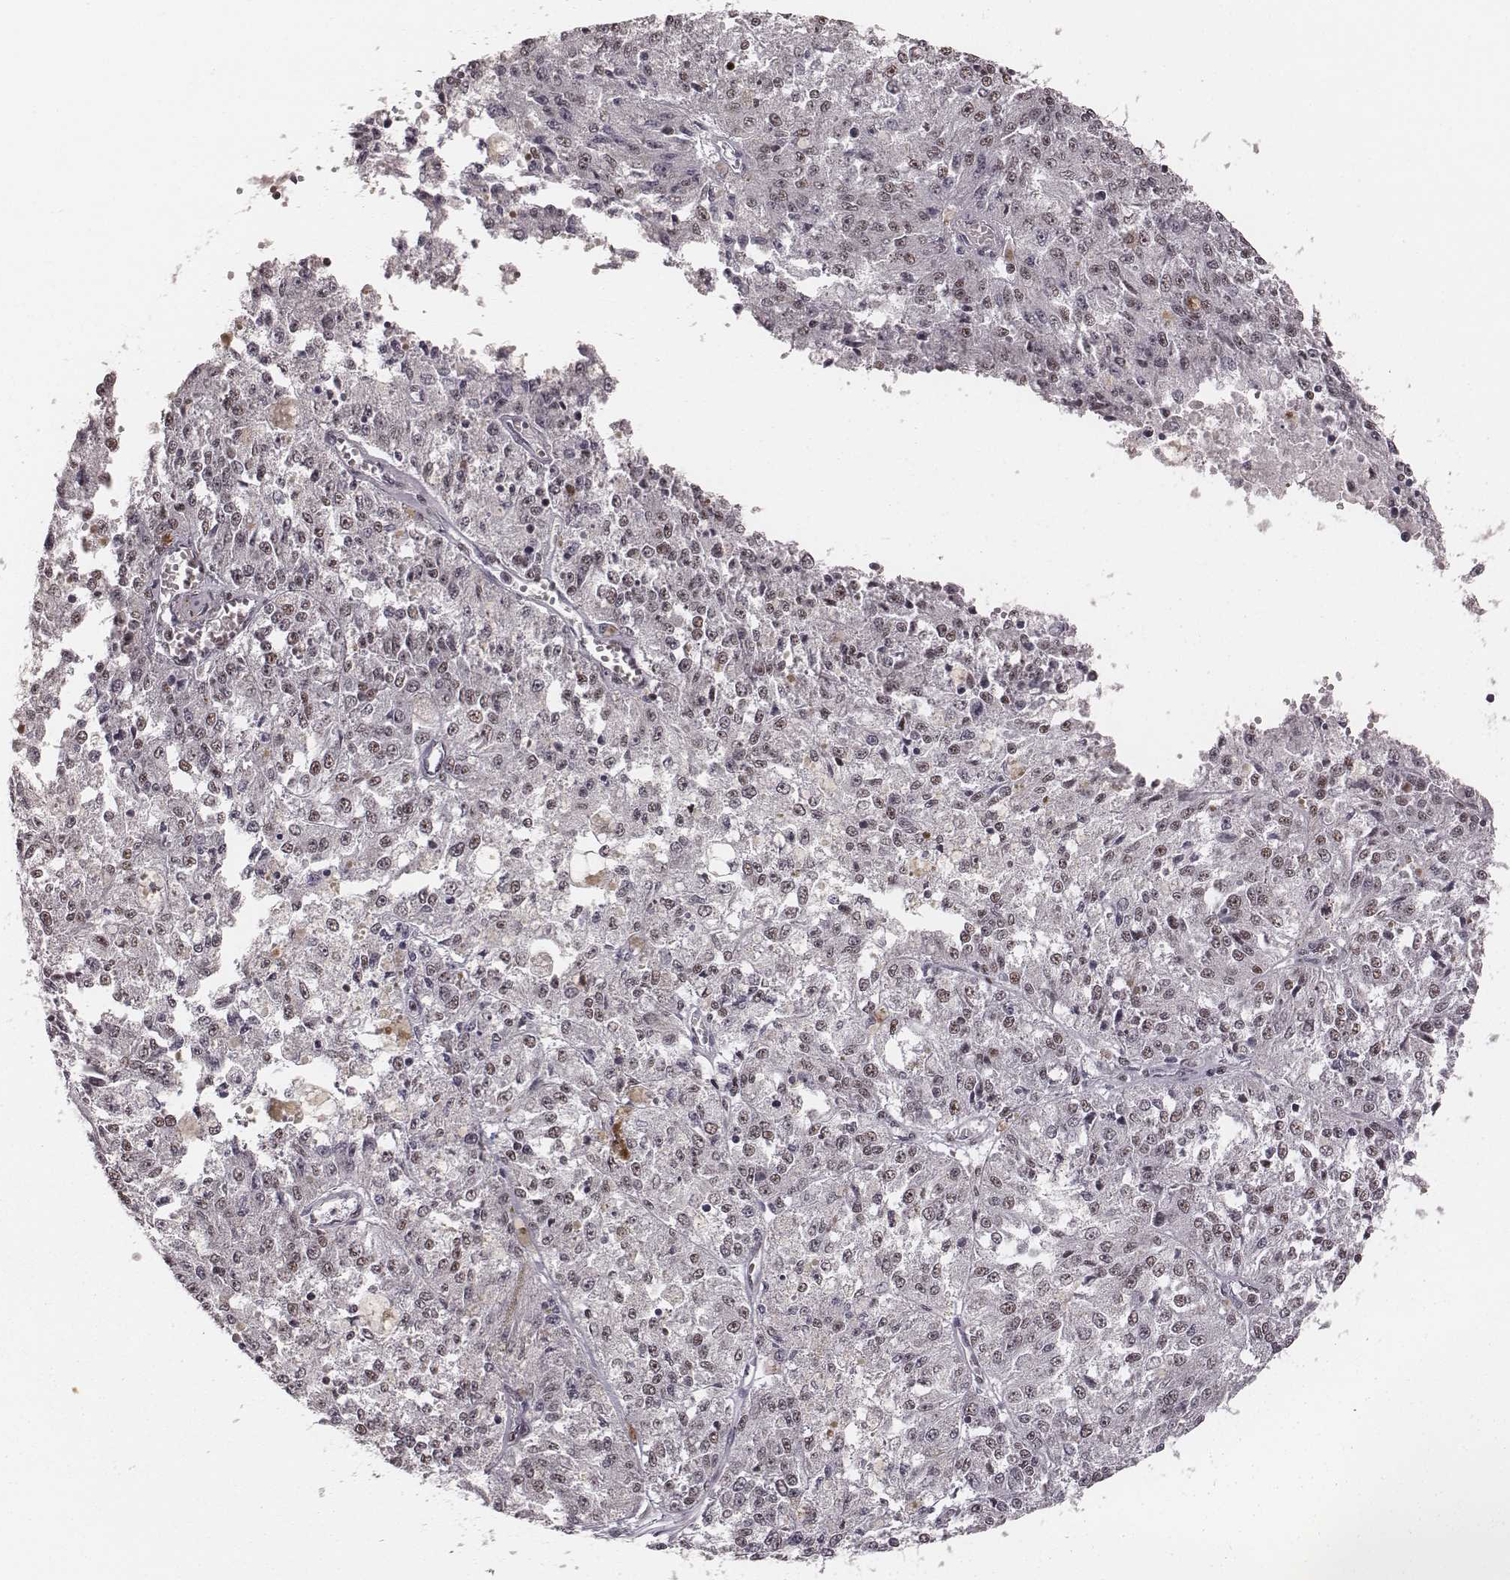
{"staining": {"intensity": "weak", "quantity": "25%-75%", "location": "nuclear"}, "tissue": "melanoma", "cell_type": "Tumor cells", "image_type": "cancer", "snomed": [{"axis": "morphology", "description": "Malignant melanoma, Metastatic site"}, {"axis": "topography", "description": "Lymph node"}], "caption": "IHC of human melanoma demonstrates low levels of weak nuclear positivity in approximately 25%-75% of tumor cells.", "gene": "LUC7L", "patient": {"sex": "female", "age": 64}}